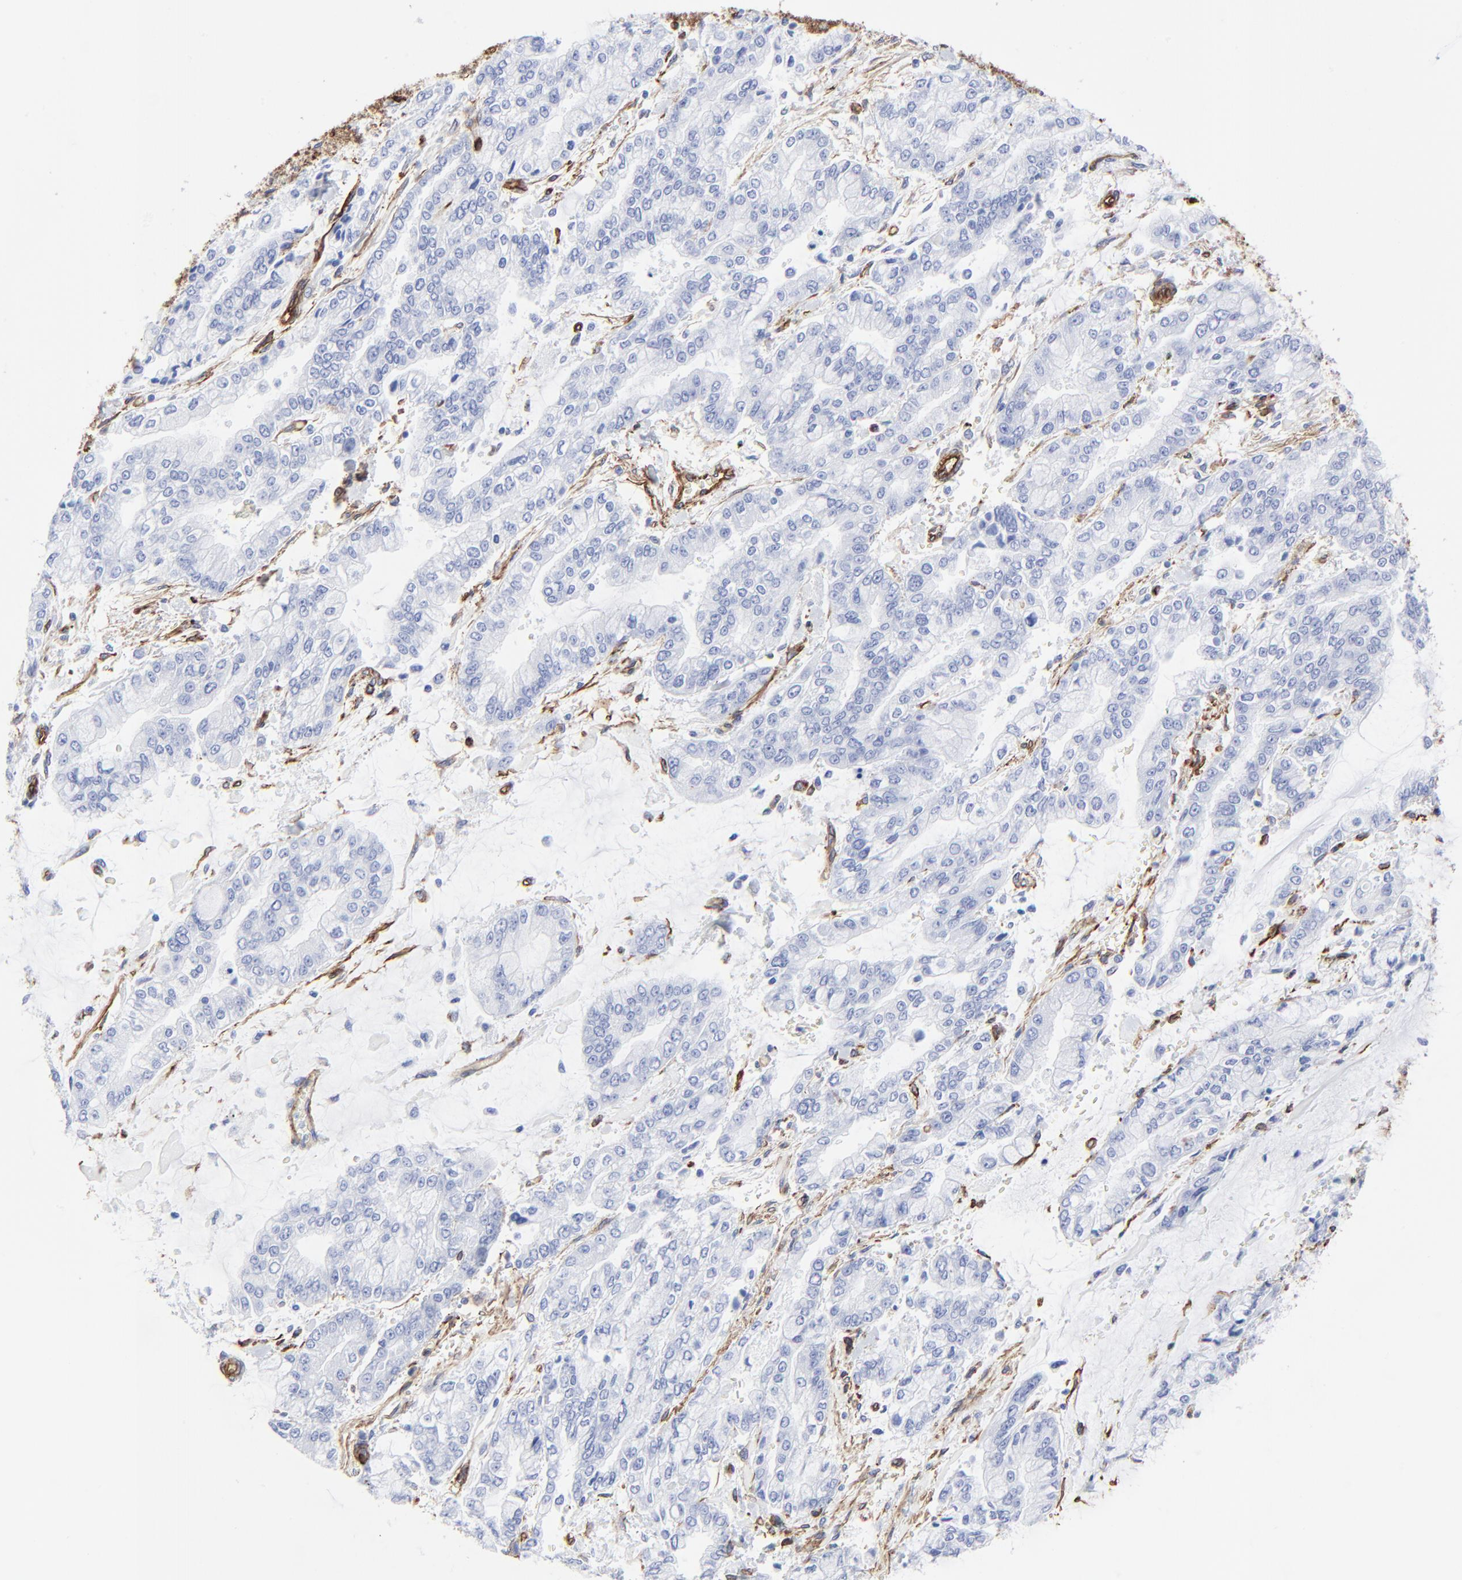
{"staining": {"intensity": "negative", "quantity": "none", "location": "none"}, "tissue": "stomach cancer", "cell_type": "Tumor cells", "image_type": "cancer", "snomed": [{"axis": "morphology", "description": "Normal tissue, NOS"}, {"axis": "morphology", "description": "Adenocarcinoma, NOS"}, {"axis": "topography", "description": "Stomach, upper"}, {"axis": "topography", "description": "Stomach"}], "caption": "Immunohistochemical staining of adenocarcinoma (stomach) reveals no significant positivity in tumor cells.", "gene": "CAV1", "patient": {"sex": "male", "age": 76}}